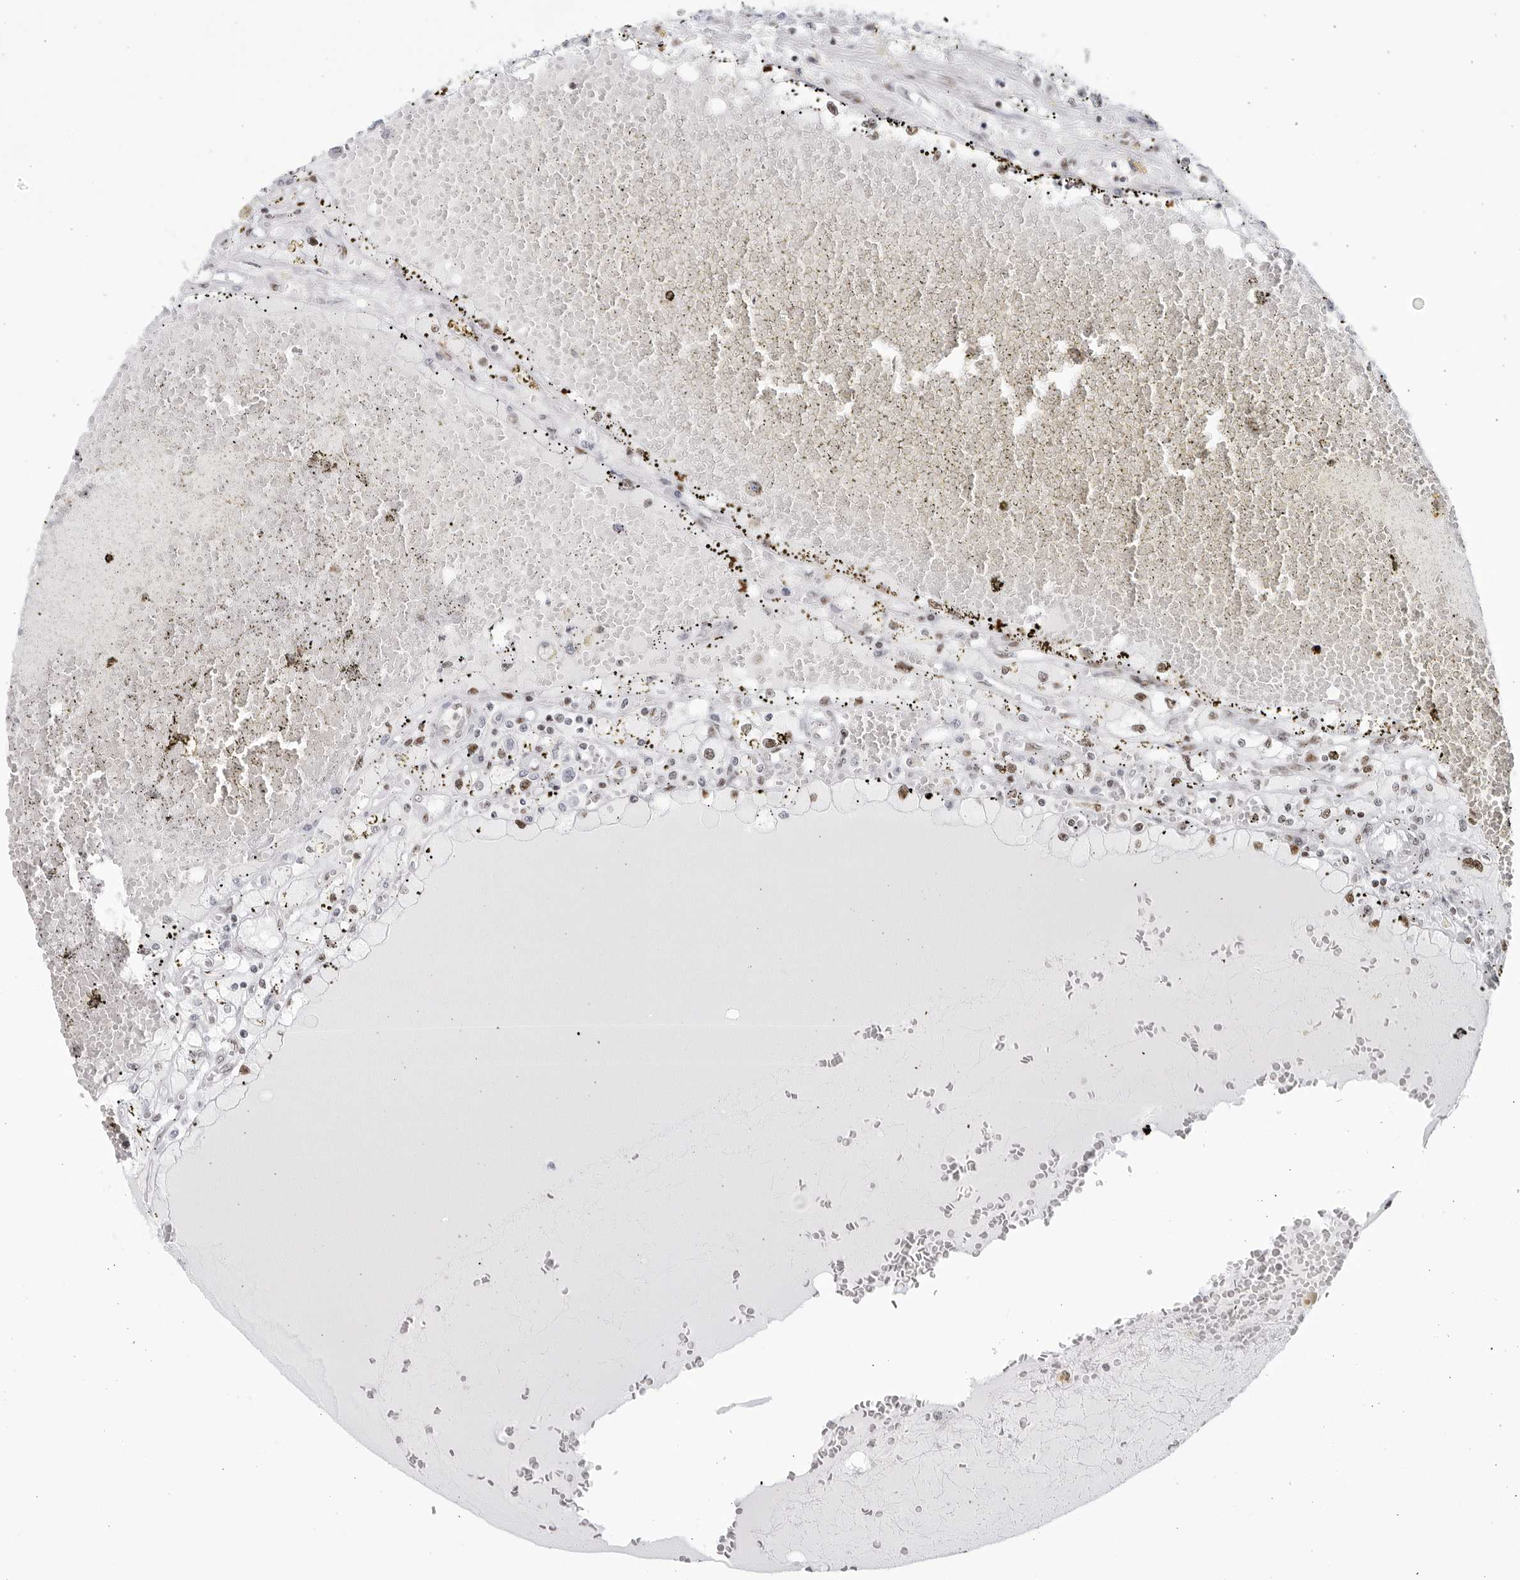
{"staining": {"intensity": "moderate", "quantity": "<25%", "location": "nuclear"}, "tissue": "renal cancer", "cell_type": "Tumor cells", "image_type": "cancer", "snomed": [{"axis": "morphology", "description": "Adenocarcinoma, NOS"}, {"axis": "topography", "description": "Kidney"}], "caption": "Renal cancer stained with DAB immunohistochemistry demonstrates low levels of moderate nuclear expression in about <25% of tumor cells.", "gene": "HP1BP3", "patient": {"sex": "male", "age": 56}}